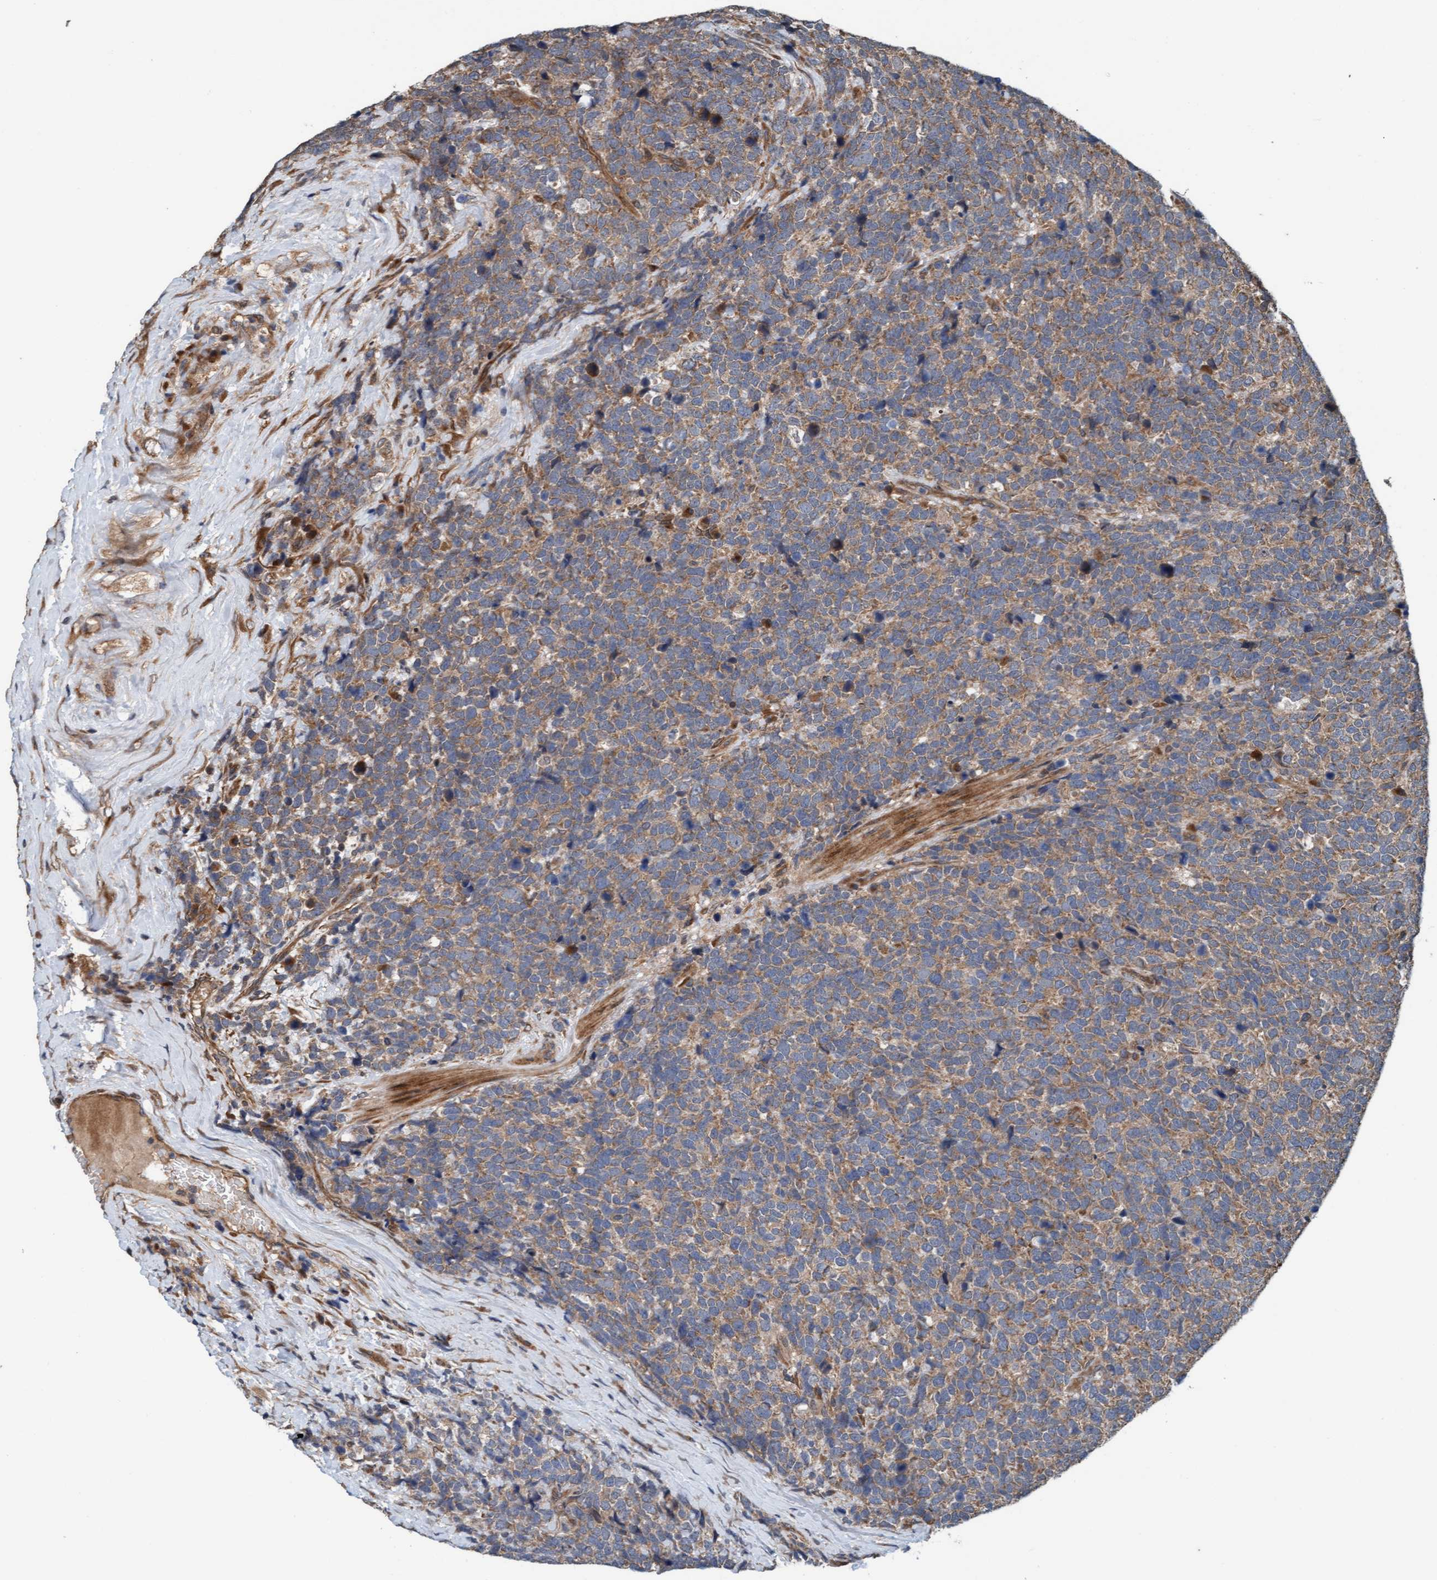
{"staining": {"intensity": "weak", "quantity": ">75%", "location": "cytoplasmic/membranous"}, "tissue": "urothelial cancer", "cell_type": "Tumor cells", "image_type": "cancer", "snomed": [{"axis": "morphology", "description": "Urothelial carcinoma, High grade"}, {"axis": "topography", "description": "Urinary bladder"}], "caption": "High-grade urothelial carcinoma tissue exhibits weak cytoplasmic/membranous staining in about >75% of tumor cells, visualized by immunohistochemistry. (DAB IHC, brown staining for protein, blue staining for nuclei).", "gene": "MLXIP", "patient": {"sex": "female", "age": 82}}